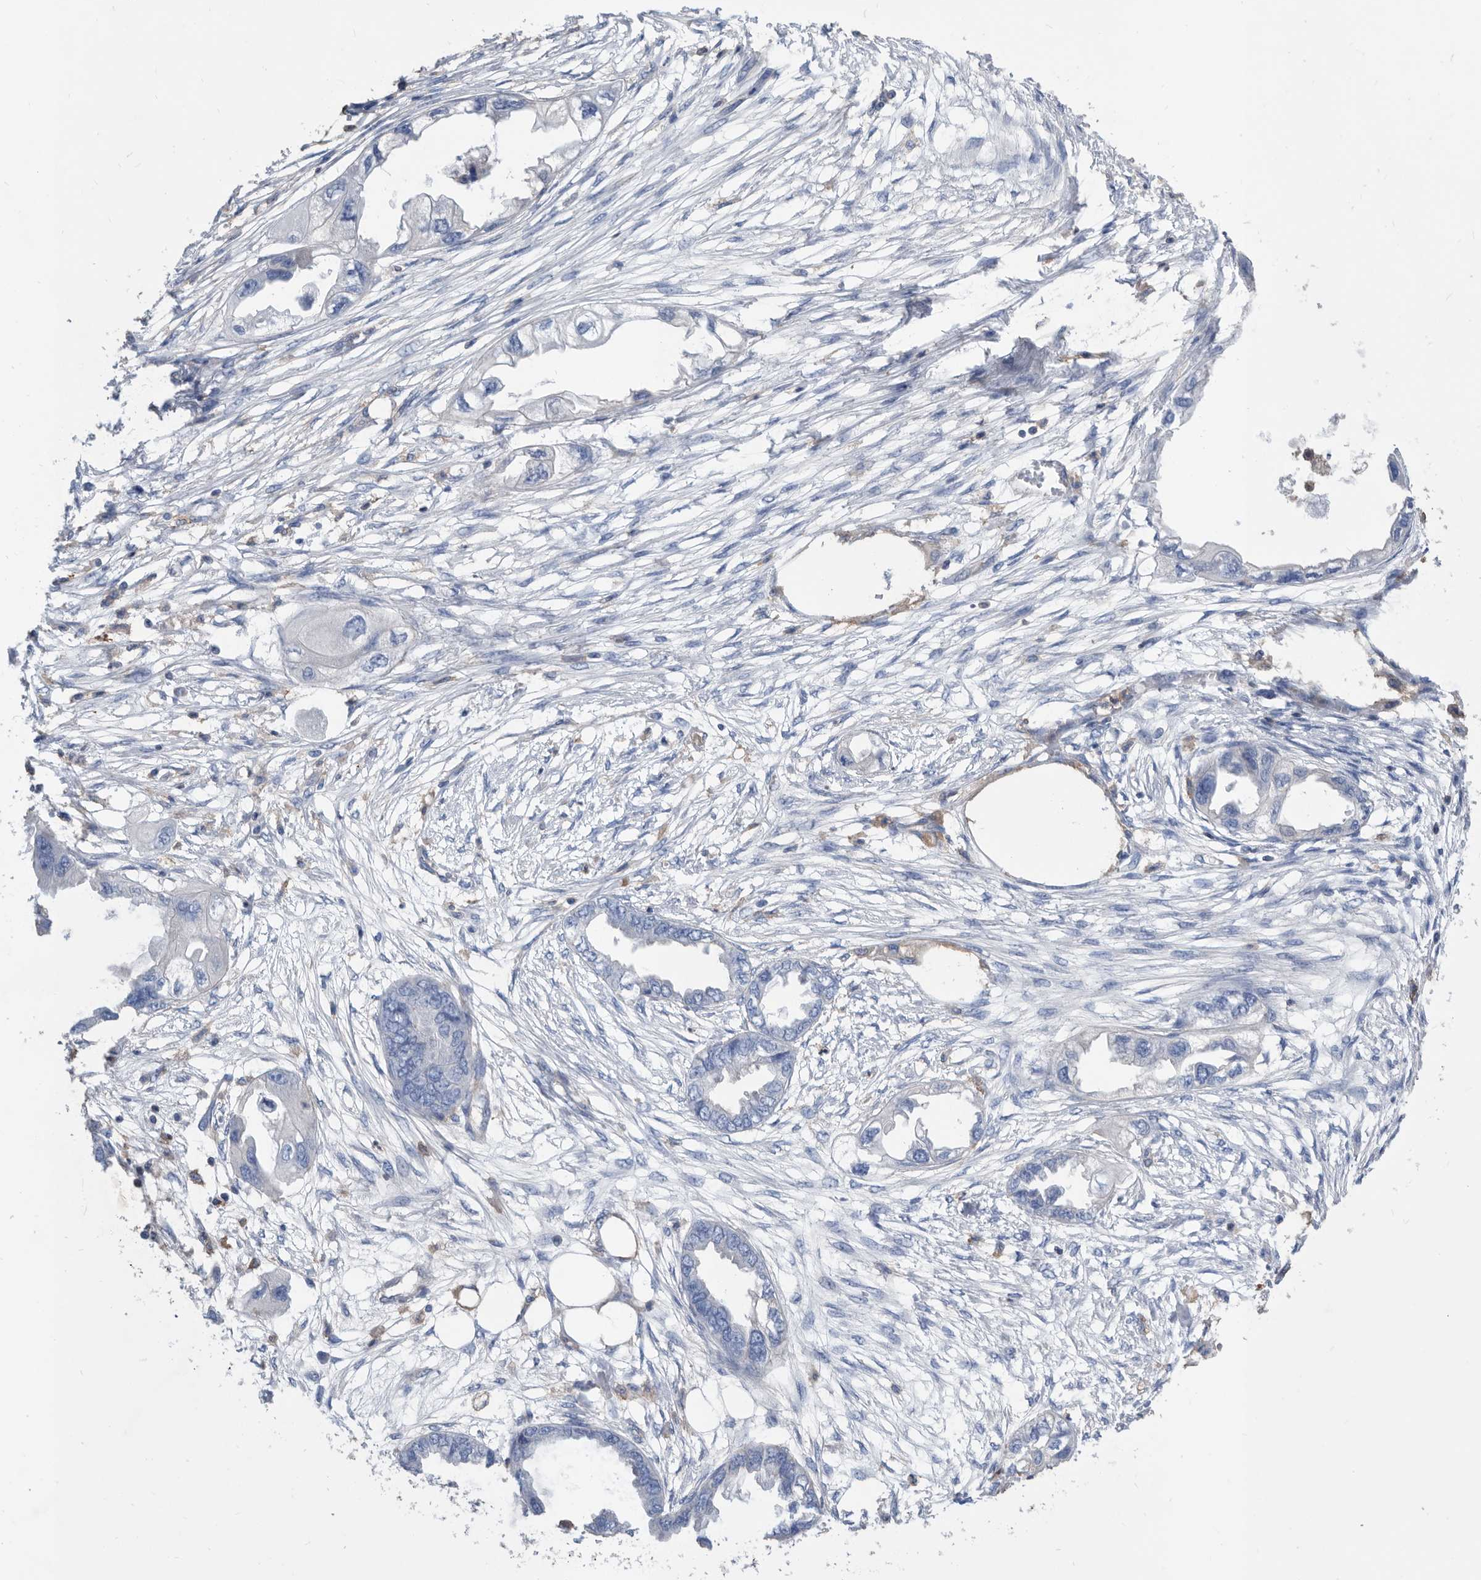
{"staining": {"intensity": "negative", "quantity": "none", "location": "none"}, "tissue": "endometrial cancer", "cell_type": "Tumor cells", "image_type": "cancer", "snomed": [{"axis": "morphology", "description": "Adenocarcinoma, NOS"}, {"axis": "morphology", "description": "Adenocarcinoma, metastatic, NOS"}, {"axis": "topography", "description": "Adipose tissue"}, {"axis": "topography", "description": "Endometrium"}], "caption": "Immunohistochemical staining of endometrial cancer demonstrates no significant positivity in tumor cells.", "gene": "MS4A4A", "patient": {"sex": "female", "age": 67}}